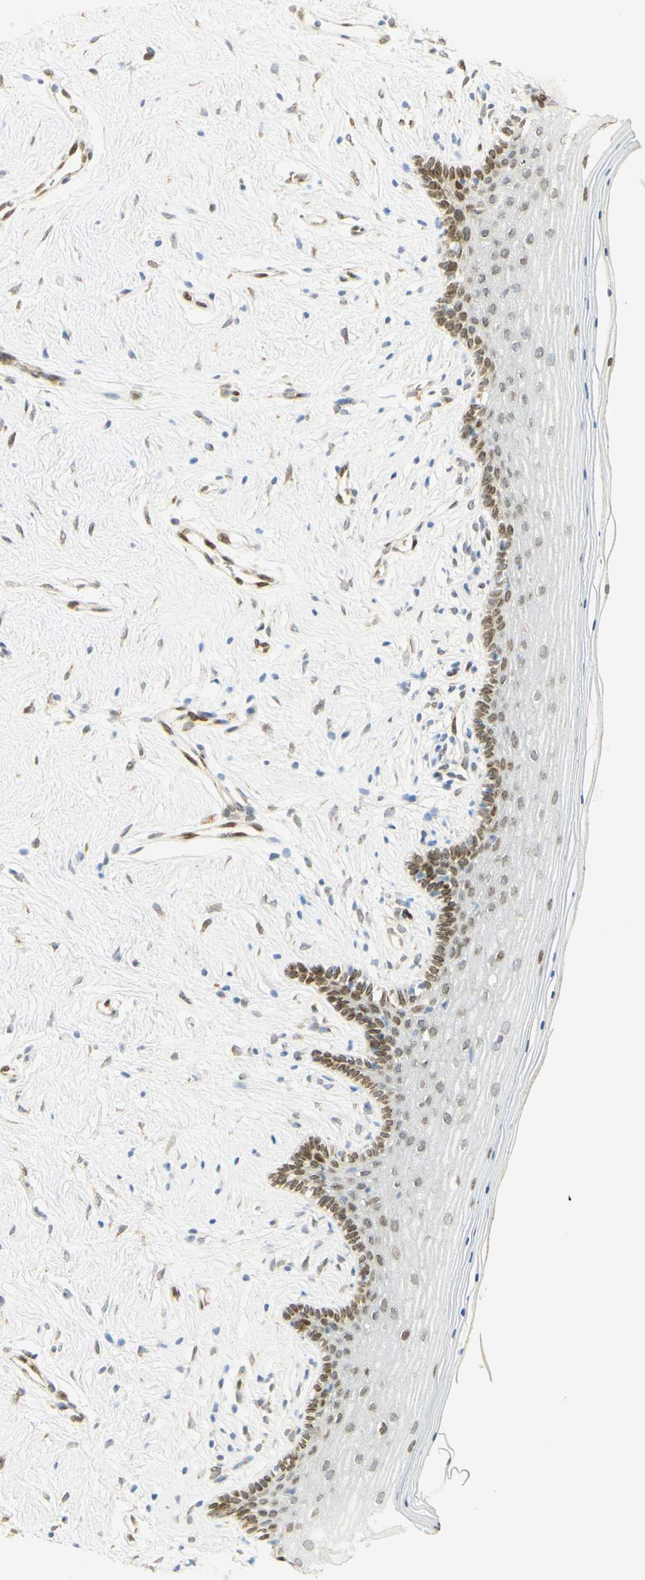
{"staining": {"intensity": "moderate", "quantity": "25%-75%", "location": "nuclear"}, "tissue": "vagina", "cell_type": "Squamous epithelial cells", "image_type": "normal", "snomed": [{"axis": "morphology", "description": "Normal tissue, NOS"}, {"axis": "topography", "description": "Vagina"}], "caption": "The immunohistochemical stain highlights moderate nuclear expression in squamous epithelial cells of benign vagina.", "gene": "E2F1", "patient": {"sex": "female", "age": 44}}